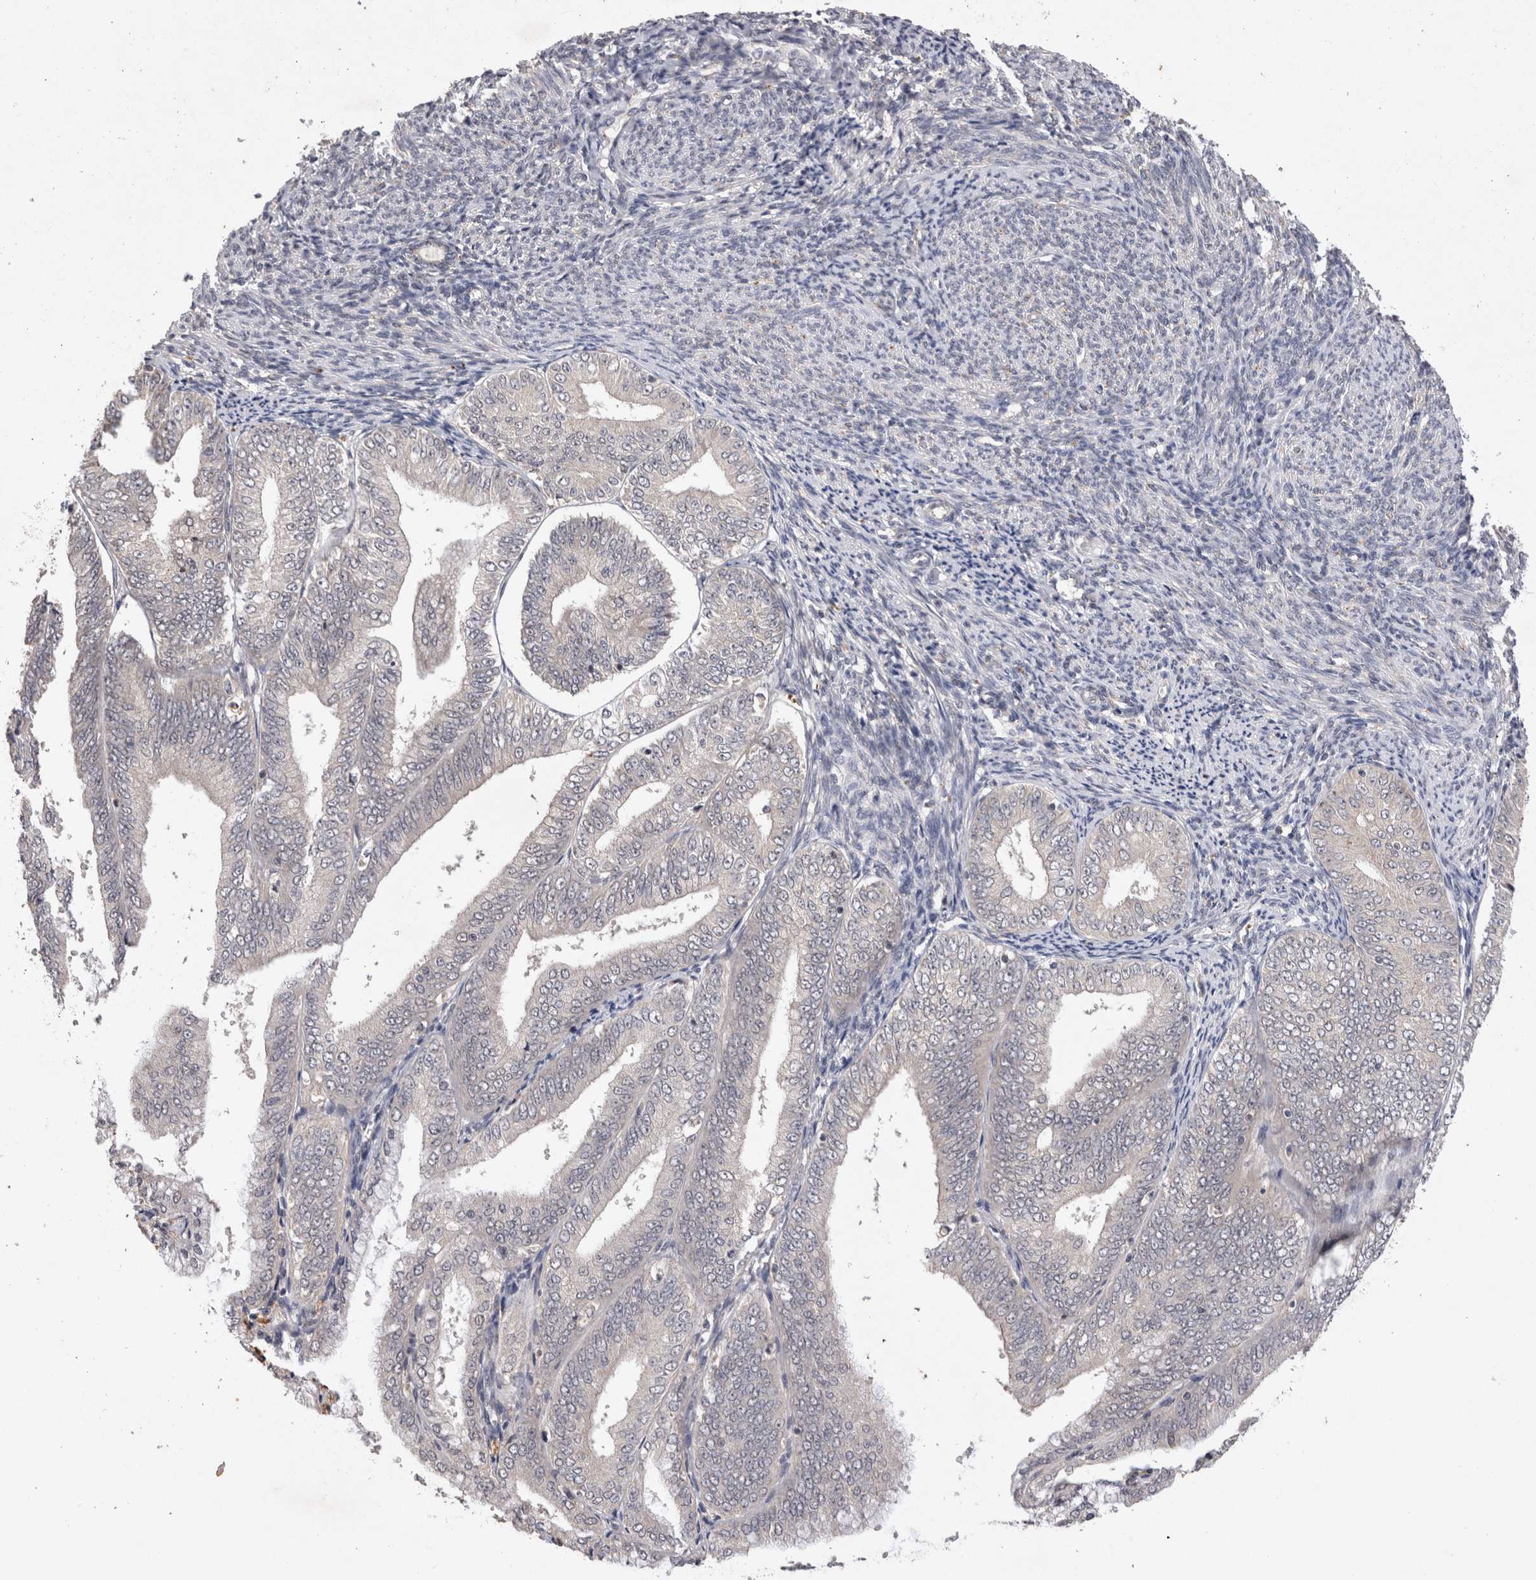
{"staining": {"intensity": "negative", "quantity": "none", "location": "none"}, "tissue": "endometrial cancer", "cell_type": "Tumor cells", "image_type": "cancer", "snomed": [{"axis": "morphology", "description": "Adenocarcinoma, NOS"}, {"axis": "topography", "description": "Endometrium"}], "caption": "This is an immunohistochemistry (IHC) photomicrograph of endometrial cancer (adenocarcinoma). There is no staining in tumor cells.", "gene": "RASSF3", "patient": {"sex": "female", "age": 63}}